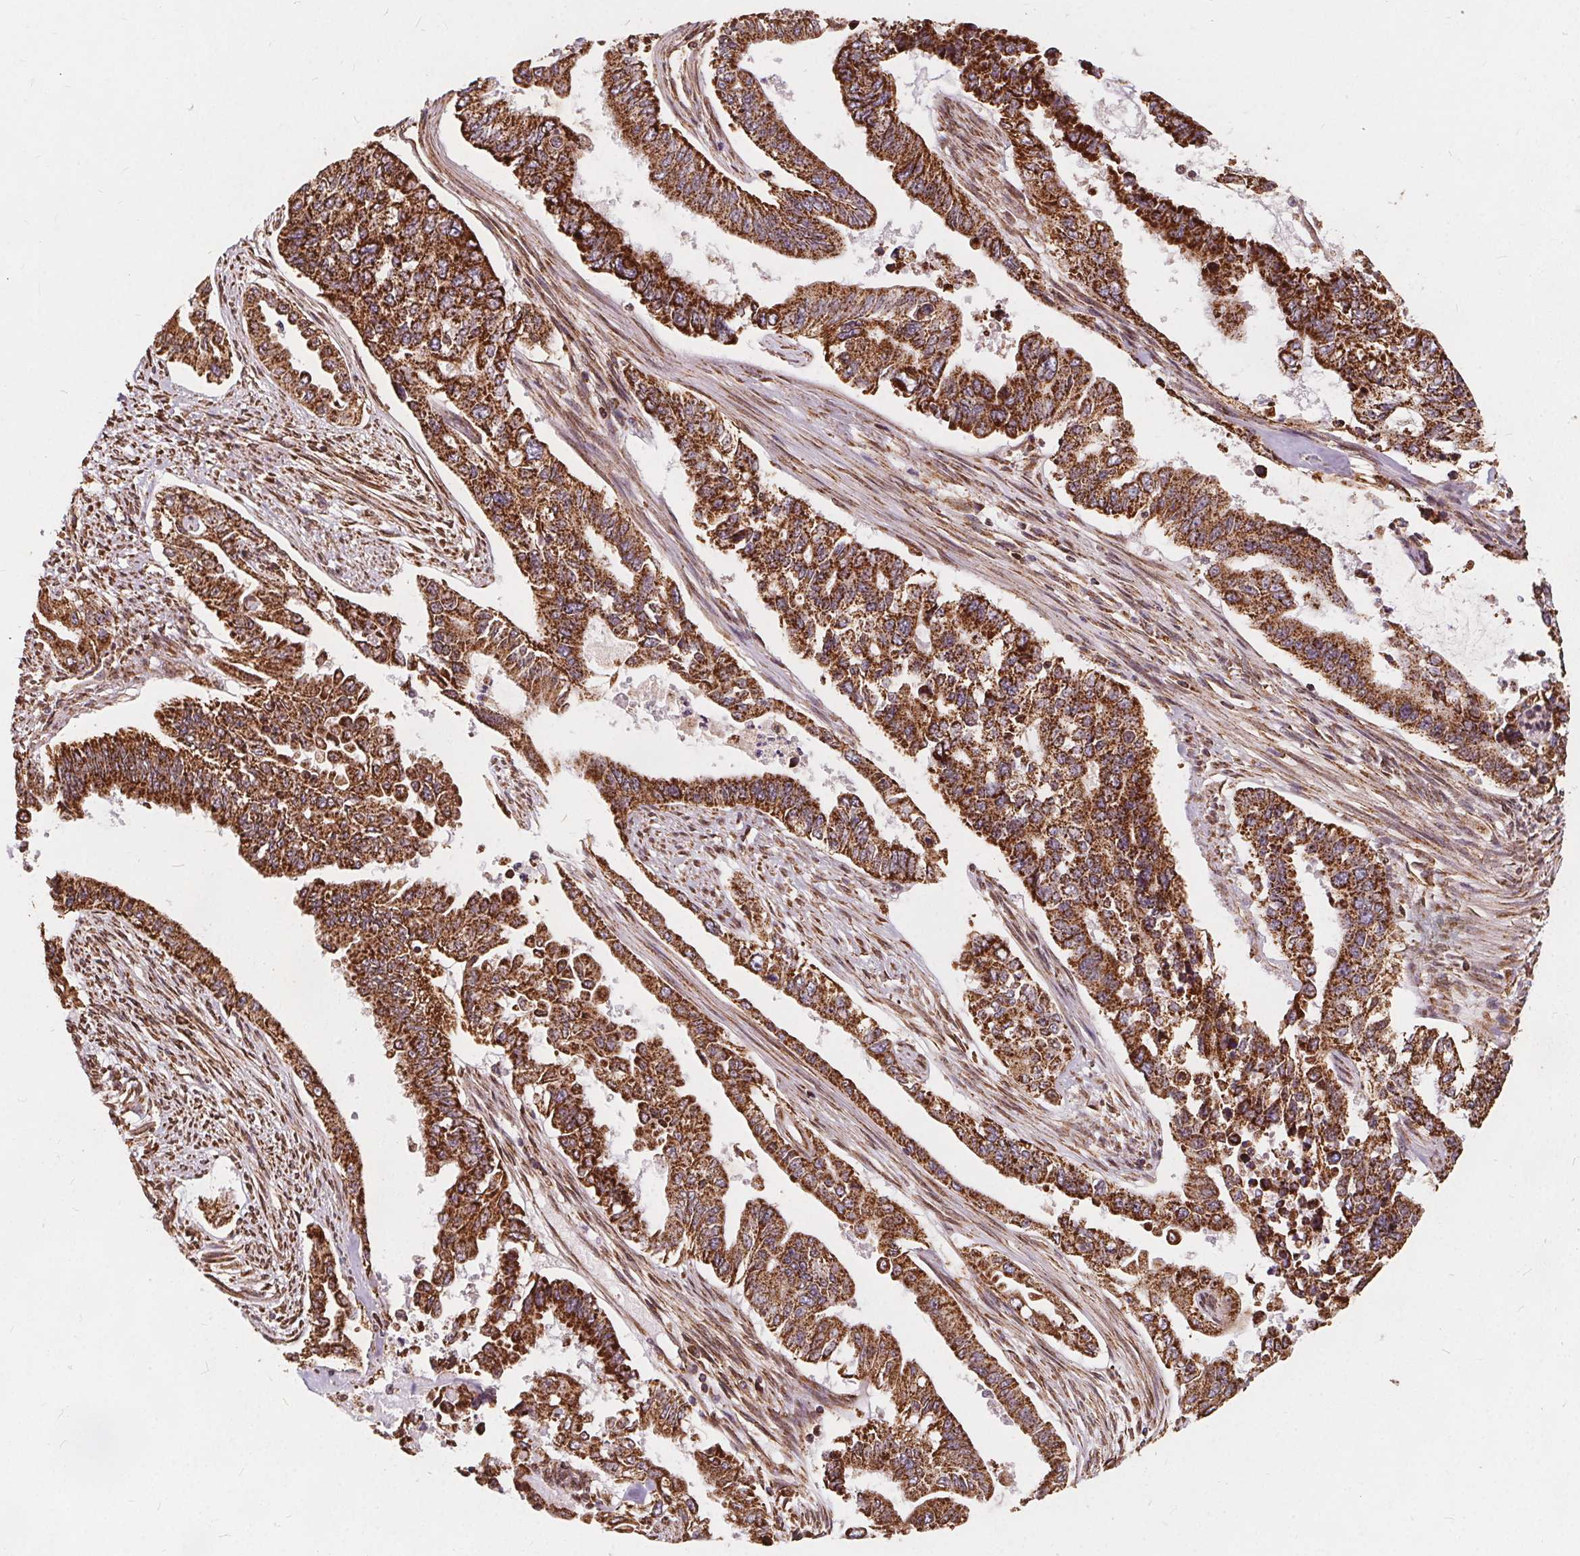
{"staining": {"intensity": "strong", "quantity": ">75%", "location": "cytoplasmic/membranous"}, "tissue": "endometrial cancer", "cell_type": "Tumor cells", "image_type": "cancer", "snomed": [{"axis": "morphology", "description": "Adenocarcinoma, NOS"}, {"axis": "topography", "description": "Uterus"}], "caption": "An image showing strong cytoplasmic/membranous expression in approximately >75% of tumor cells in endometrial adenocarcinoma, as visualized by brown immunohistochemical staining.", "gene": "PLSCR3", "patient": {"sex": "female", "age": 59}}